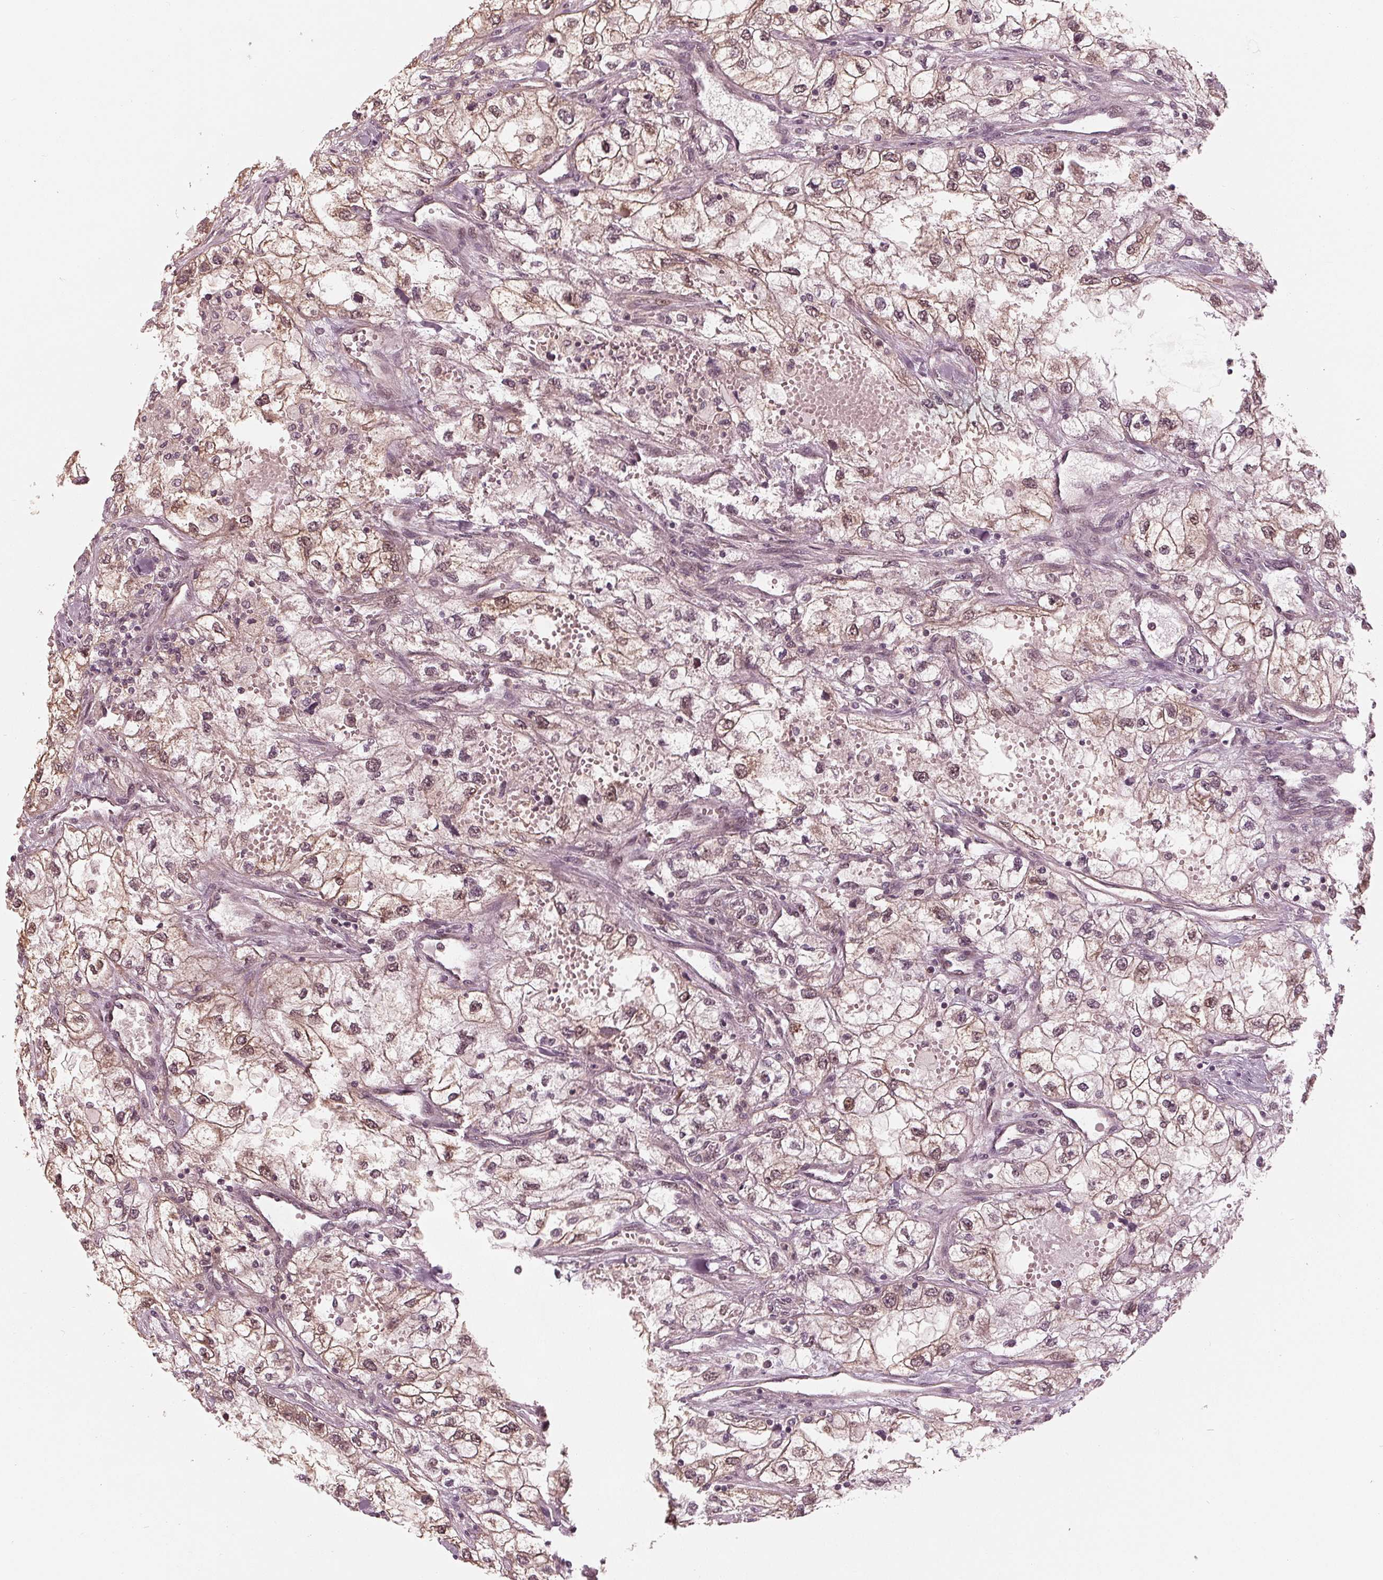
{"staining": {"intensity": "weak", "quantity": "<25%", "location": "nuclear"}, "tissue": "renal cancer", "cell_type": "Tumor cells", "image_type": "cancer", "snomed": [{"axis": "morphology", "description": "Adenocarcinoma, NOS"}, {"axis": "topography", "description": "Kidney"}], "caption": "Immunohistochemistry image of human renal cancer (adenocarcinoma) stained for a protein (brown), which demonstrates no expression in tumor cells.", "gene": "ZNF471", "patient": {"sex": "male", "age": 59}}